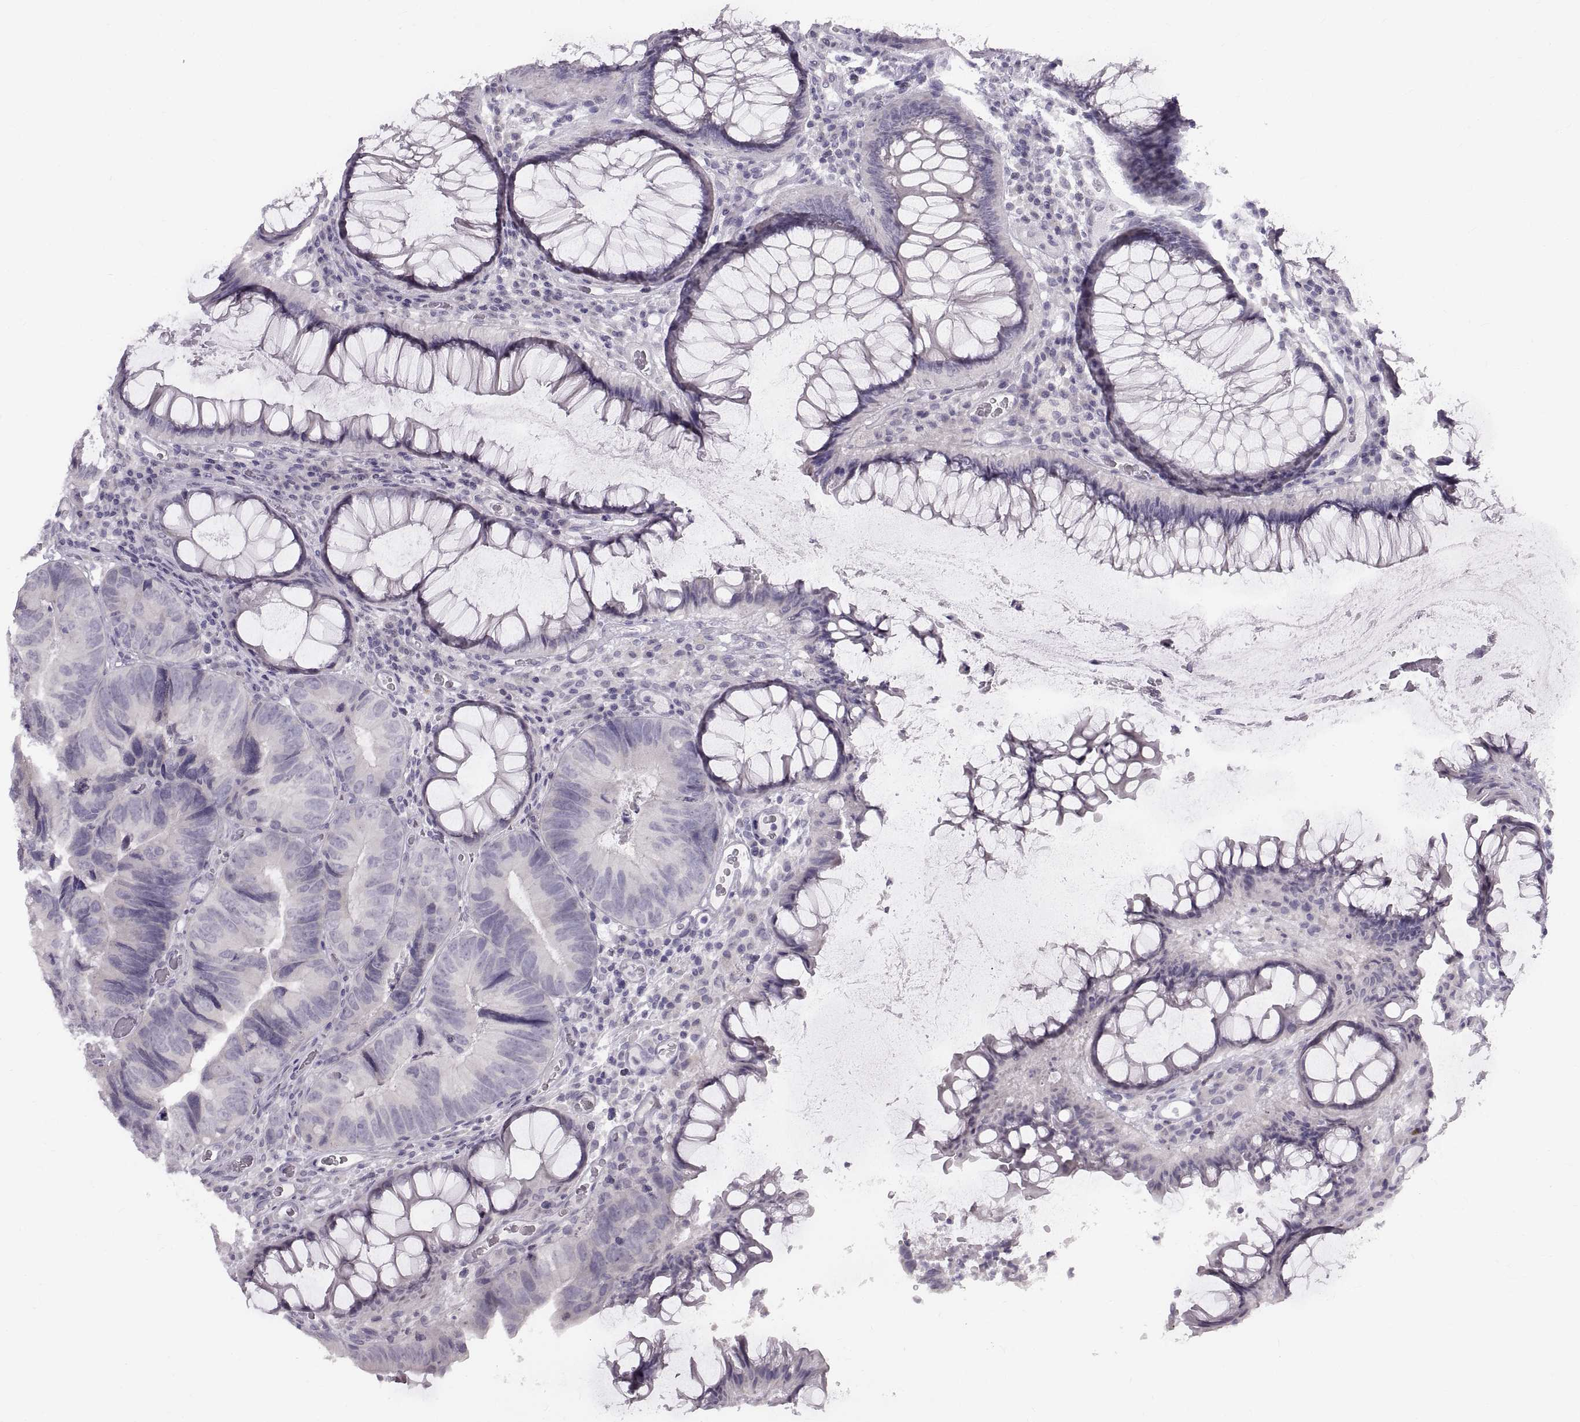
{"staining": {"intensity": "negative", "quantity": "none", "location": "none"}, "tissue": "colorectal cancer", "cell_type": "Tumor cells", "image_type": "cancer", "snomed": [{"axis": "morphology", "description": "Adenocarcinoma, NOS"}, {"axis": "topography", "description": "Colon"}], "caption": "High power microscopy micrograph of an immunohistochemistry image of colorectal cancer (adenocarcinoma), revealing no significant staining in tumor cells.", "gene": "SPACDR", "patient": {"sex": "female", "age": 67}}